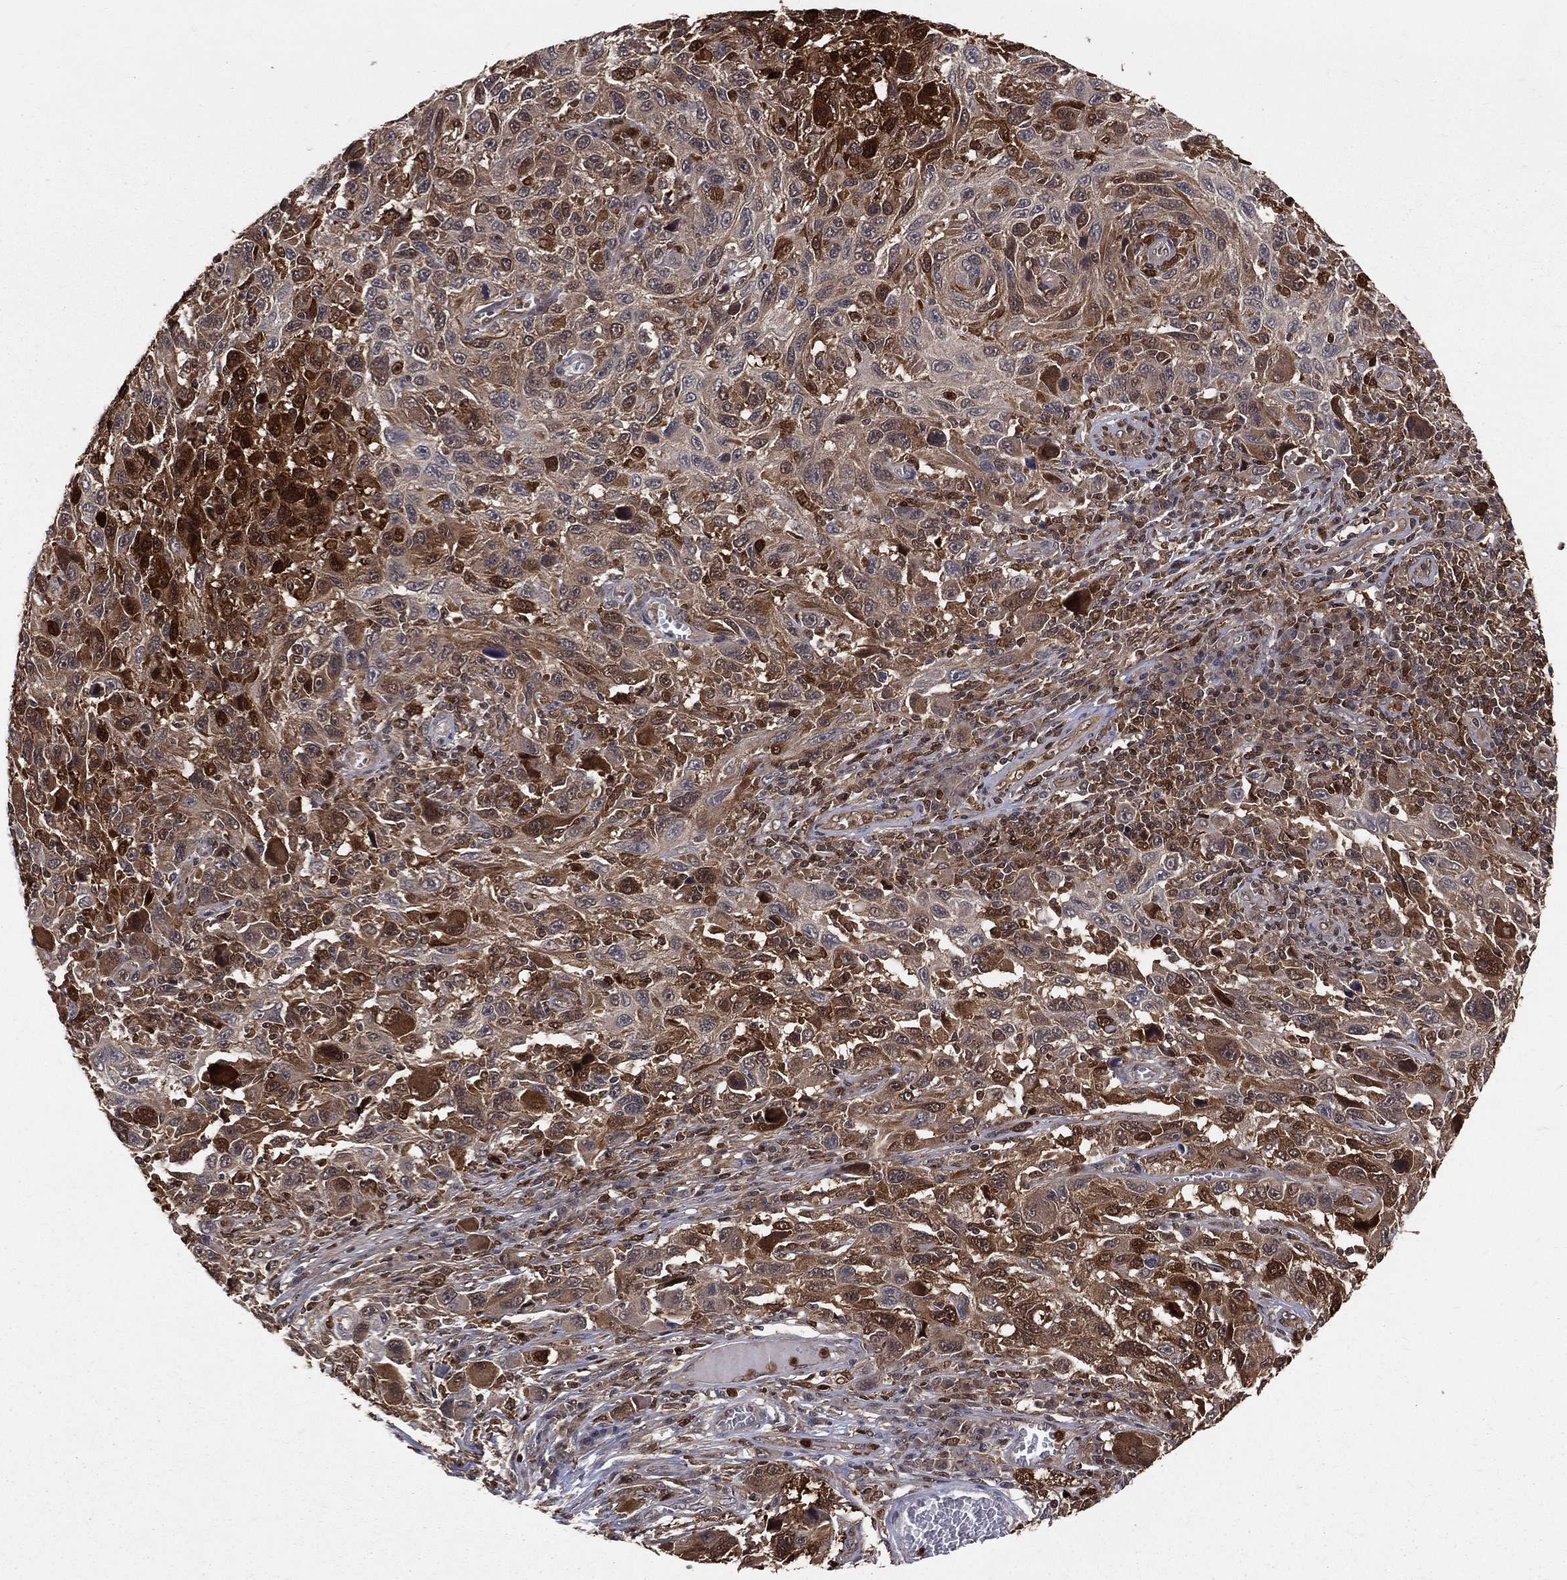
{"staining": {"intensity": "strong", "quantity": ">75%", "location": "cytoplasmic/membranous"}, "tissue": "melanoma", "cell_type": "Tumor cells", "image_type": "cancer", "snomed": [{"axis": "morphology", "description": "Malignant melanoma, NOS"}, {"axis": "topography", "description": "Skin"}], "caption": "Protein expression analysis of human malignant melanoma reveals strong cytoplasmic/membranous positivity in about >75% of tumor cells.", "gene": "ENO1", "patient": {"sex": "male", "age": 53}}